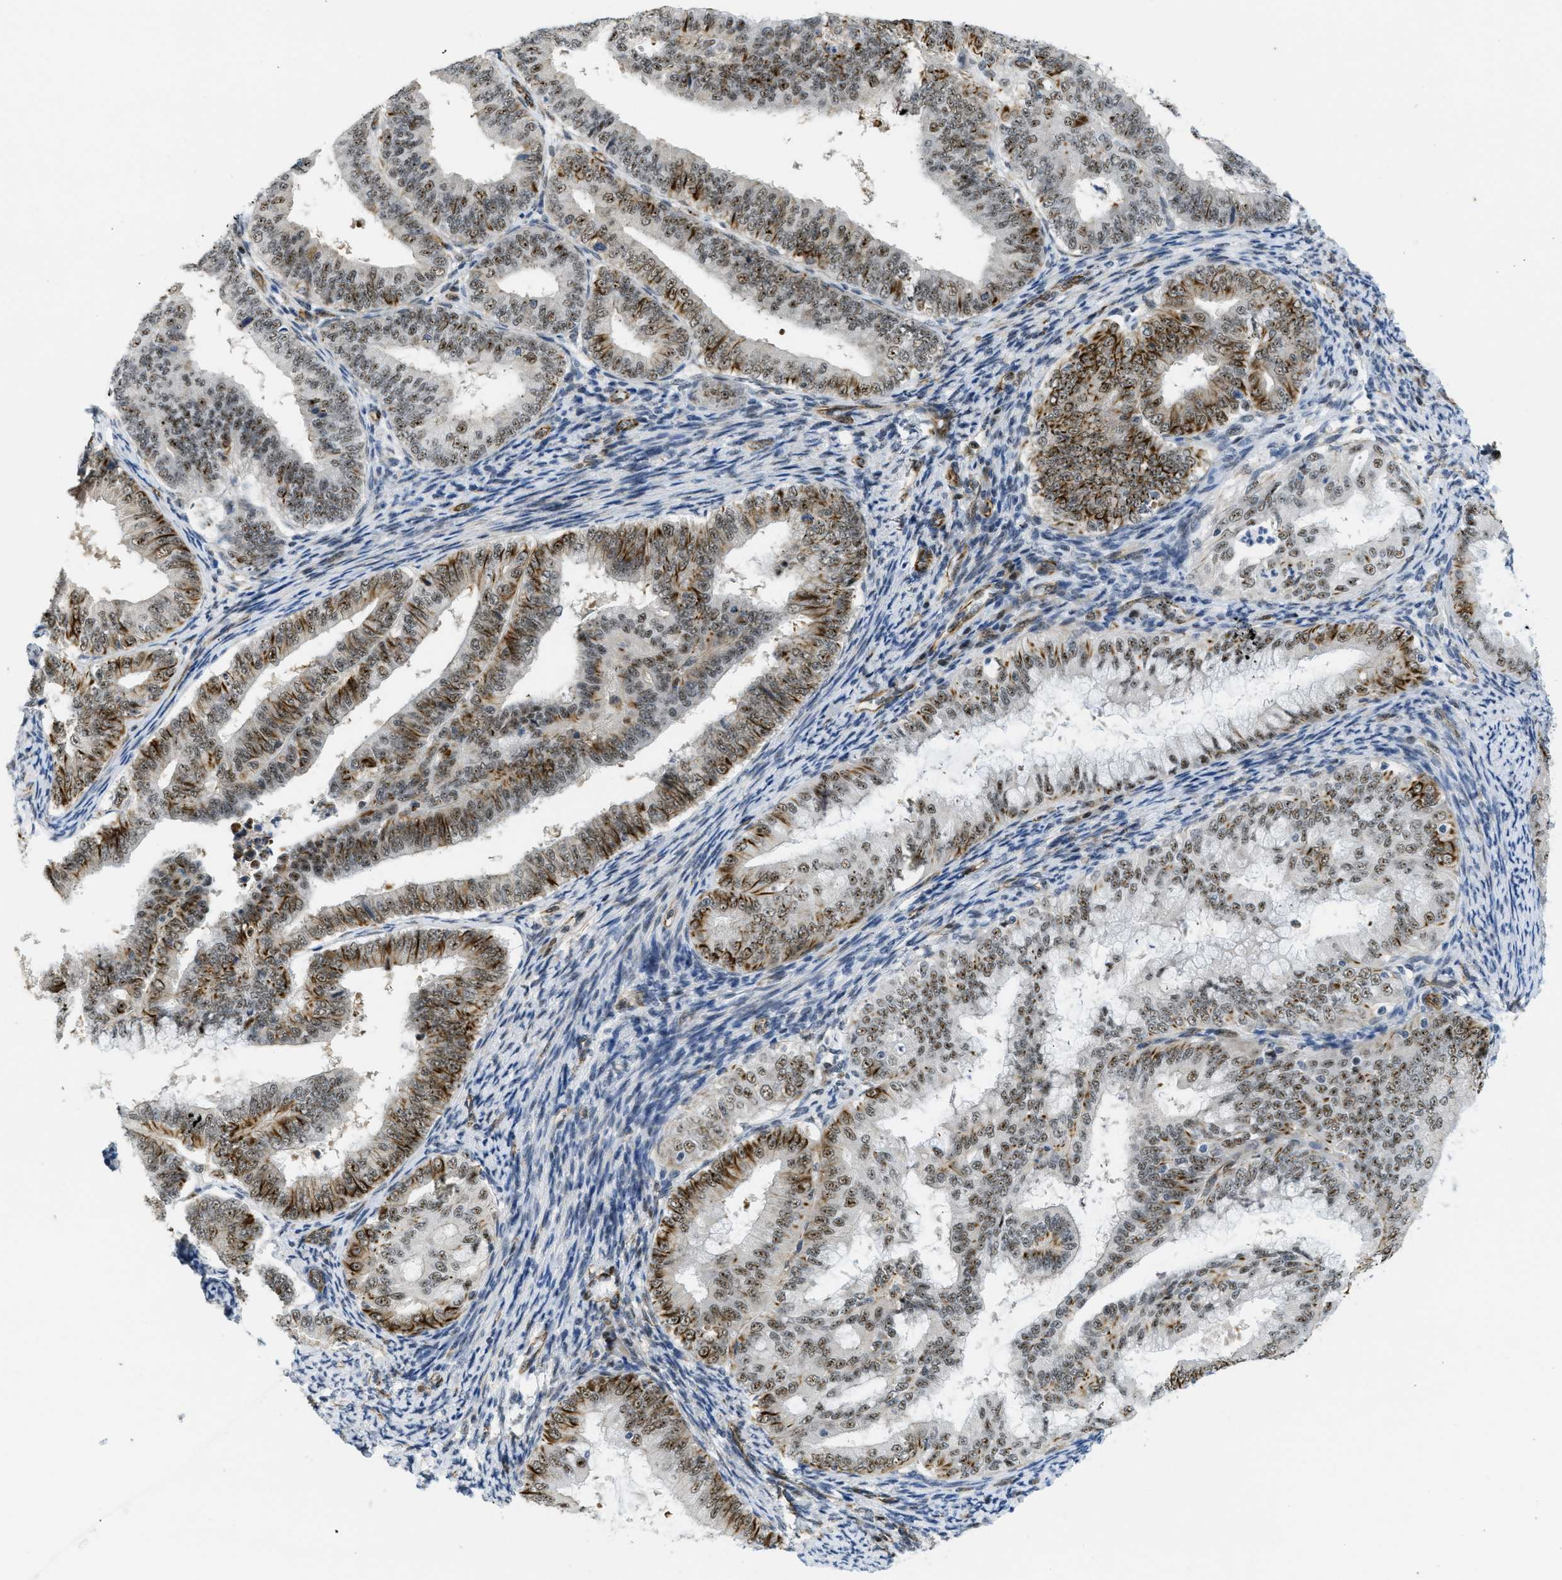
{"staining": {"intensity": "moderate", "quantity": ">75%", "location": "nuclear"}, "tissue": "endometrial cancer", "cell_type": "Tumor cells", "image_type": "cancer", "snomed": [{"axis": "morphology", "description": "Adenocarcinoma, NOS"}, {"axis": "topography", "description": "Endometrium"}], "caption": "A photomicrograph of adenocarcinoma (endometrial) stained for a protein reveals moderate nuclear brown staining in tumor cells. The staining was performed using DAB (3,3'-diaminobenzidine), with brown indicating positive protein expression. Nuclei are stained blue with hematoxylin.", "gene": "LRRC8B", "patient": {"sex": "female", "age": 63}}